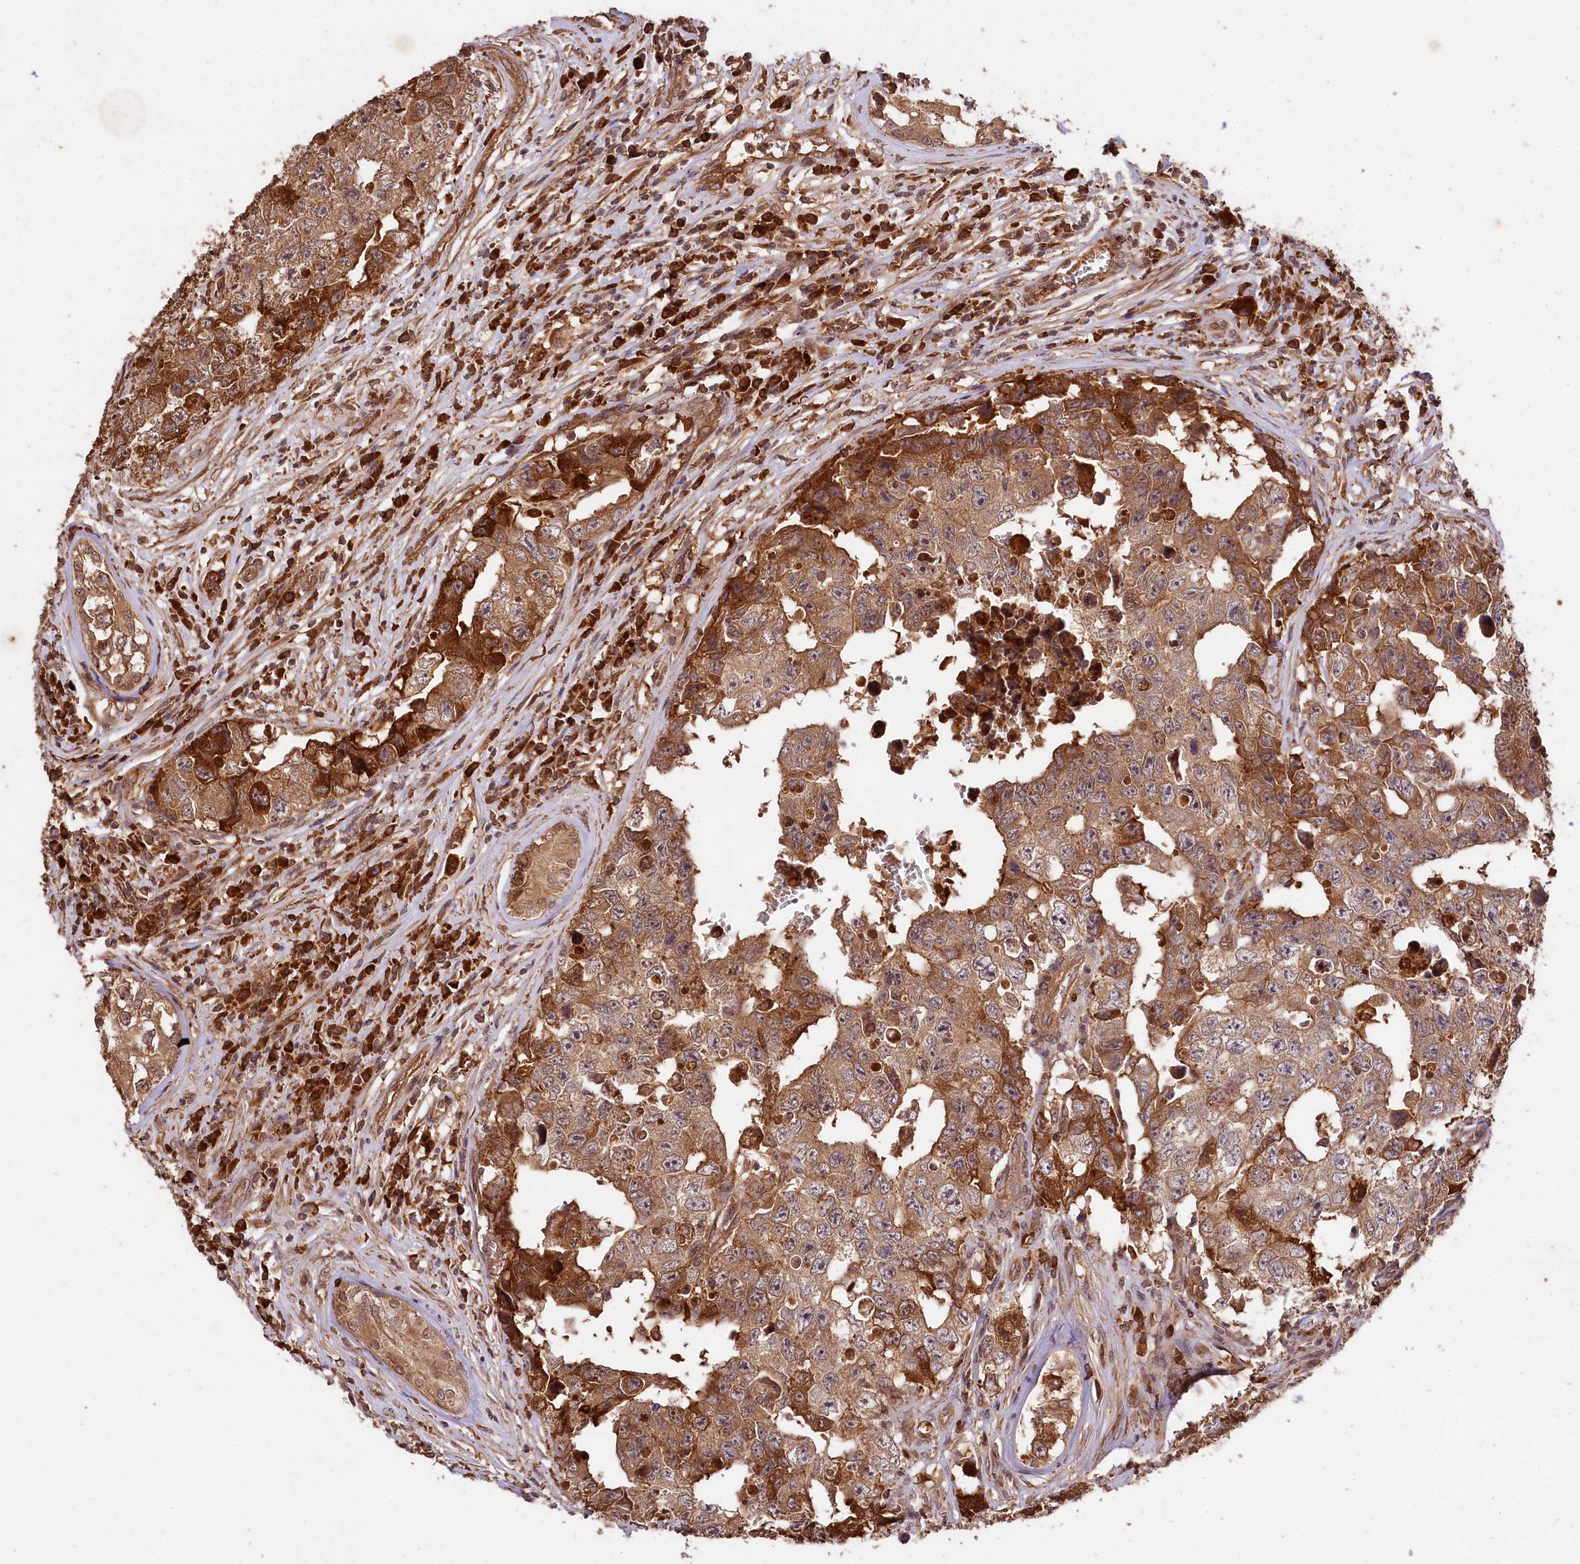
{"staining": {"intensity": "moderate", "quantity": ">75%", "location": "cytoplasmic/membranous"}, "tissue": "testis cancer", "cell_type": "Tumor cells", "image_type": "cancer", "snomed": [{"axis": "morphology", "description": "Carcinoma, Embryonal, NOS"}, {"axis": "topography", "description": "Testis"}], "caption": "A brown stain highlights moderate cytoplasmic/membranous expression of a protein in human testis cancer tumor cells.", "gene": "MCF2L2", "patient": {"sex": "male", "age": 17}}